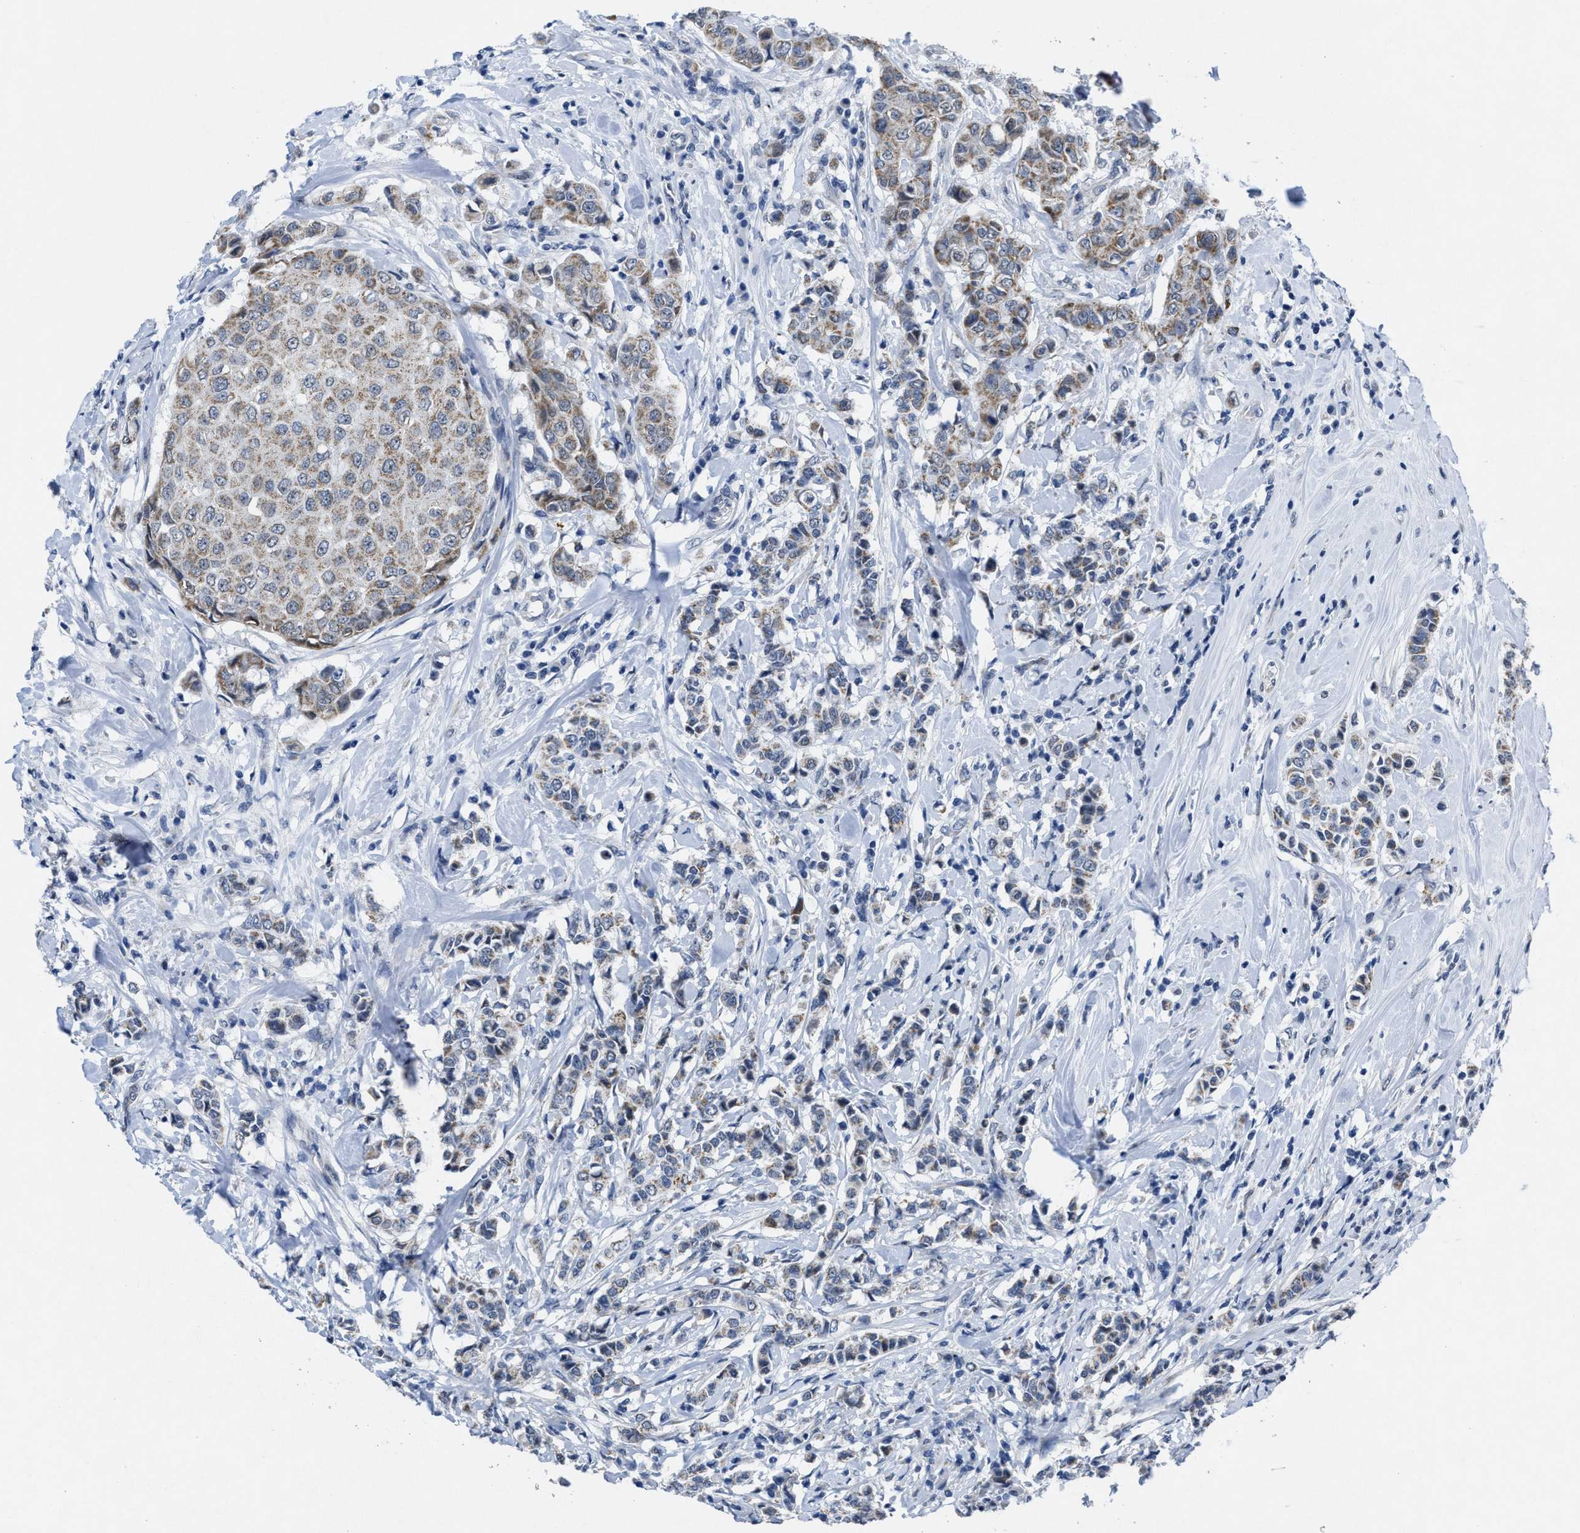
{"staining": {"intensity": "moderate", "quantity": "25%-75%", "location": "cytoplasmic/membranous"}, "tissue": "breast cancer", "cell_type": "Tumor cells", "image_type": "cancer", "snomed": [{"axis": "morphology", "description": "Duct carcinoma"}, {"axis": "topography", "description": "Breast"}], "caption": "Immunohistochemistry (IHC) (DAB) staining of human invasive ductal carcinoma (breast) displays moderate cytoplasmic/membranous protein staining in about 25%-75% of tumor cells.", "gene": "ID3", "patient": {"sex": "female", "age": 27}}